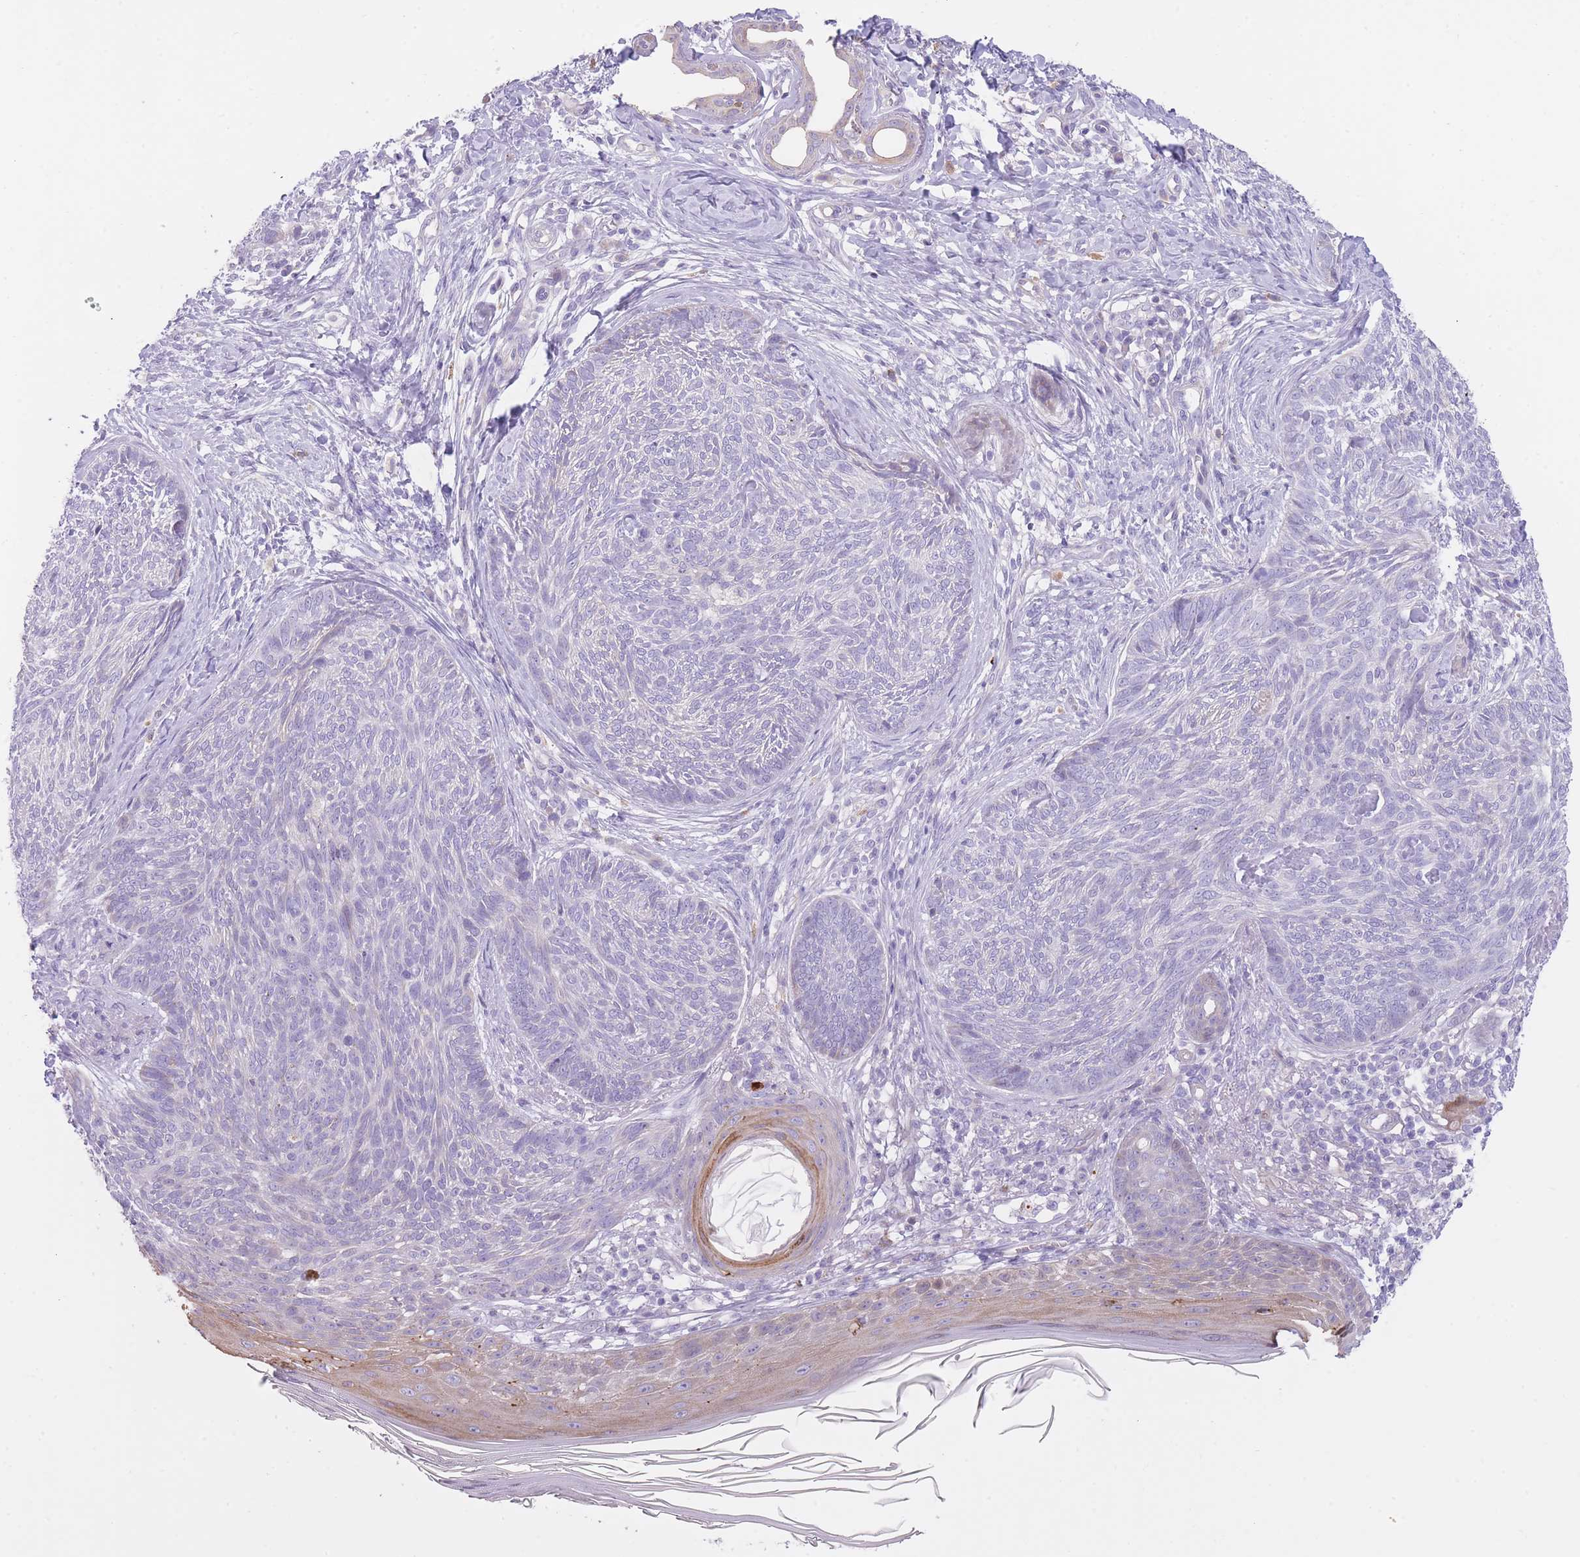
{"staining": {"intensity": "negative", "quantity": "none", "location": "none"}, "tissue": "skin cancer", "cell_type": "Tumor cells", "image_type": "cancer", "snomed": [{"axis": "morphology", "description": "Basal cell carcinoma"}, {"axis": "topography", "description": "Skin"}], "caption": "This photomicrograph is of basal cell carcinoma (skin) stained with IHC to label a protein in brown with the nuclei are counter-stained blue. There is no positivity in tumor cells.", "gene": "IMPG1", "patient": {"sex": "male", "age": 73}}